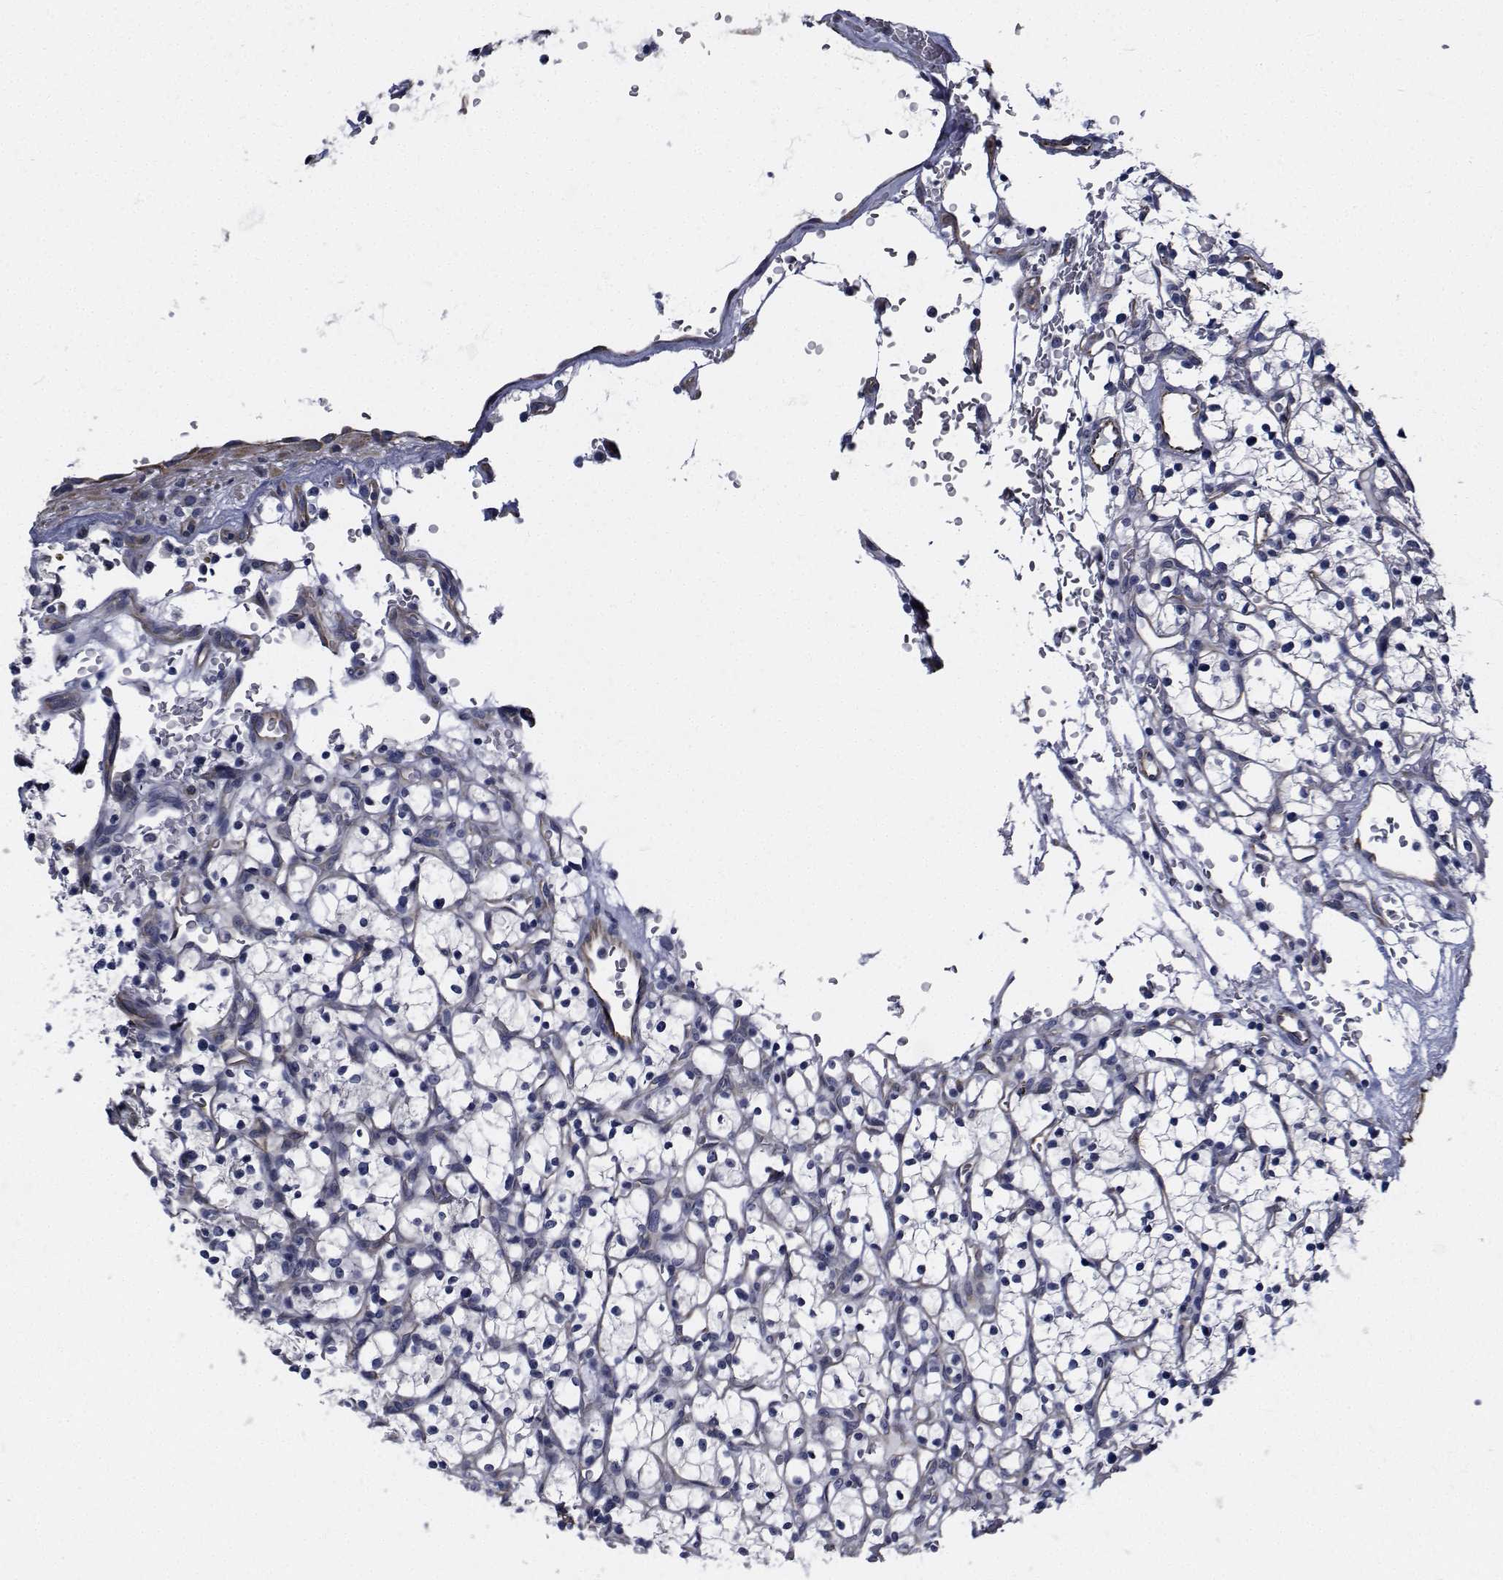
{"staining": {"intensity": "negative", "quantity": "none", "location": "none"}, "tissue": "renal cancer", "cell_type": "Tumor cells", "image_type": "cancer", "snomed": [{"axis": "morphology", "description": "Adenocarcinoma, NOS"}, {"axis": "topography", "description": "Kidney"}], "caption": "Tumor cells show no significant protein positivity in renal cancer (adenocarcinoma). (Stains: DAB IHC with hematoxylin counter stain, Microscopy: brightfield microscopy at high magnification).", "gene": "TTBK1", "patient": {"sex": "female", "age": 64}}